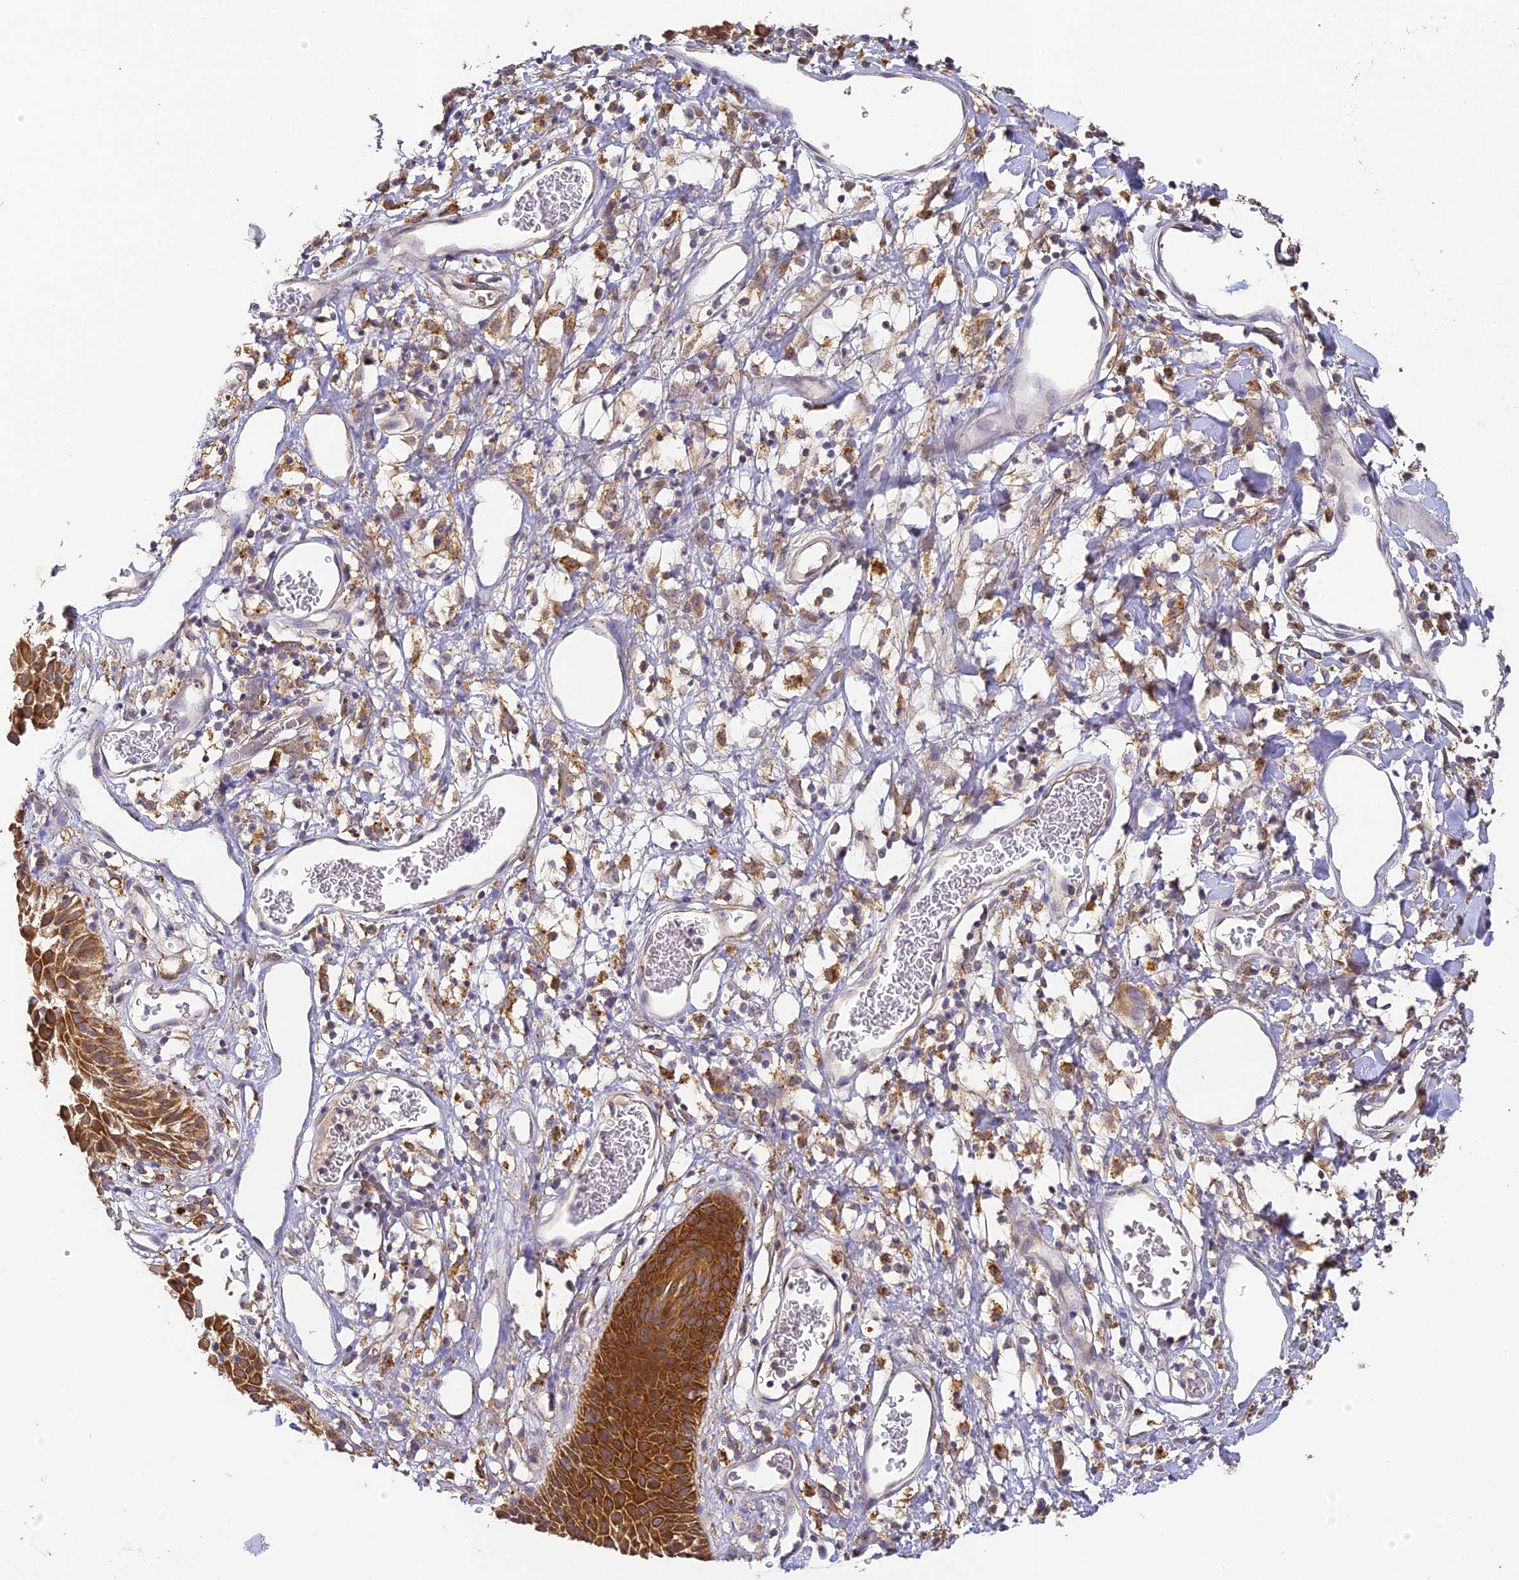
{"staining": {"intensity": "strong", "quantity": "25%-75%", "location": "cytoplasmic/membranous"}, "tissue": "skin", "cell_type": "Epidermal cells", "image_type": "normal", "snomed": [{"axis": "morphology", "description": "Normal tissue, NOS"}, {"axis": "topography", "description": "Vulva"}], "caption": "Brown immunohistochemical staining in normal human skin reveals strong cytoplasmic/membranous positivity in approximately 25%-75% of epidermal cells.", "gene": "YAE1", "patient": {"sex": "female", "age": 68}}